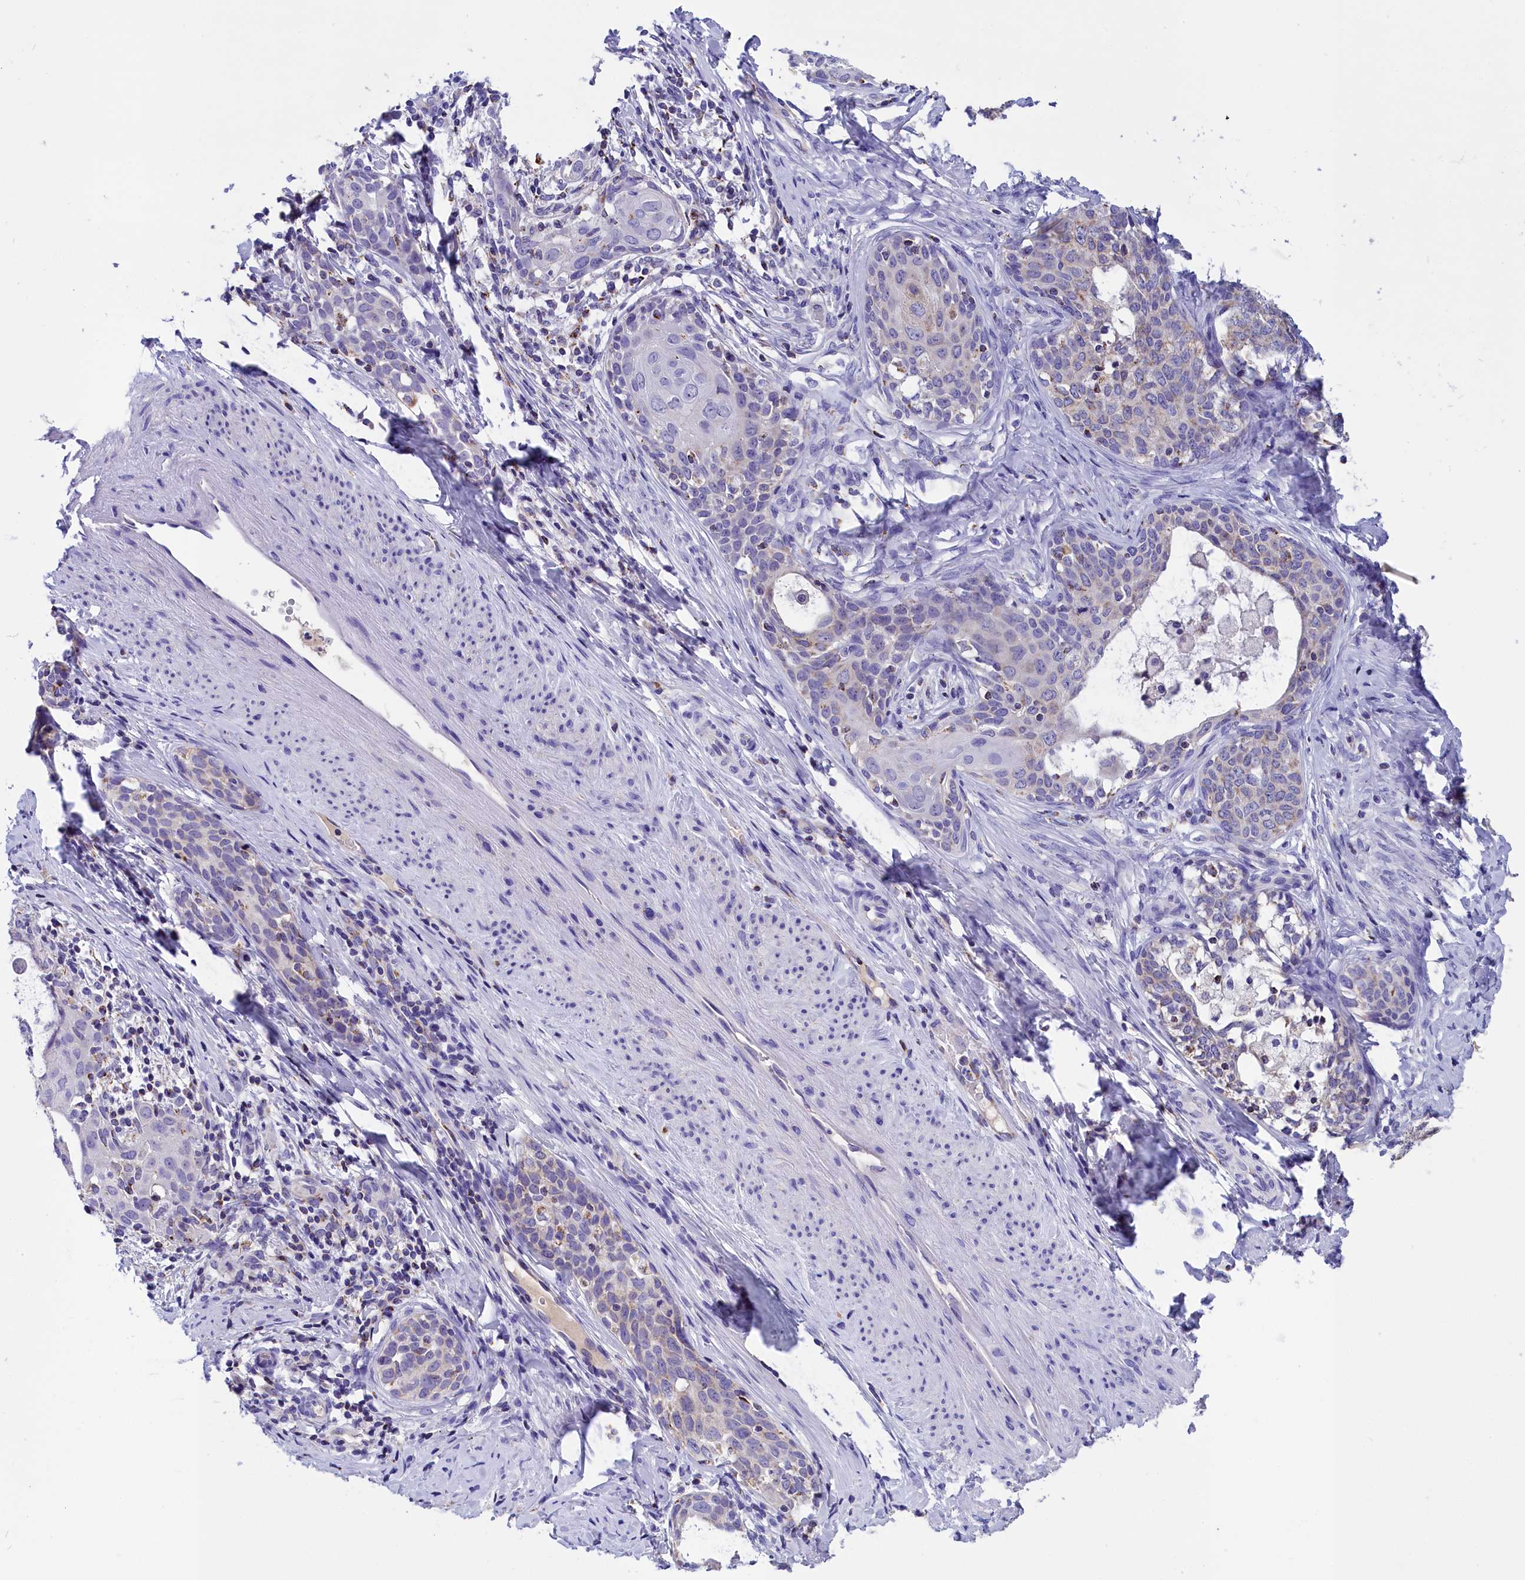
{"staining": {"intensity": "negative", "quantity": "none", "location": "none"}, "tissue": "cervical cancer", "cell_type": "Tumor cells", "image_type": "cancer", "snomed": [{"axis": "morphology", "description": "Squamous cell carcinoma, NOS"}, {"axis": "morphology", "description": "Adenocarcinoma, NOS"}, {"axis": "topography", "description": "Cervix"}], "caption": "High power microscopy histopathology image of an IHC micrograph of cervical cancer (adenocarcinoma), revealing no significant expression in tumor cells.", "gene": "ABAT", "patient": {"sex": "female", "age": 52}}